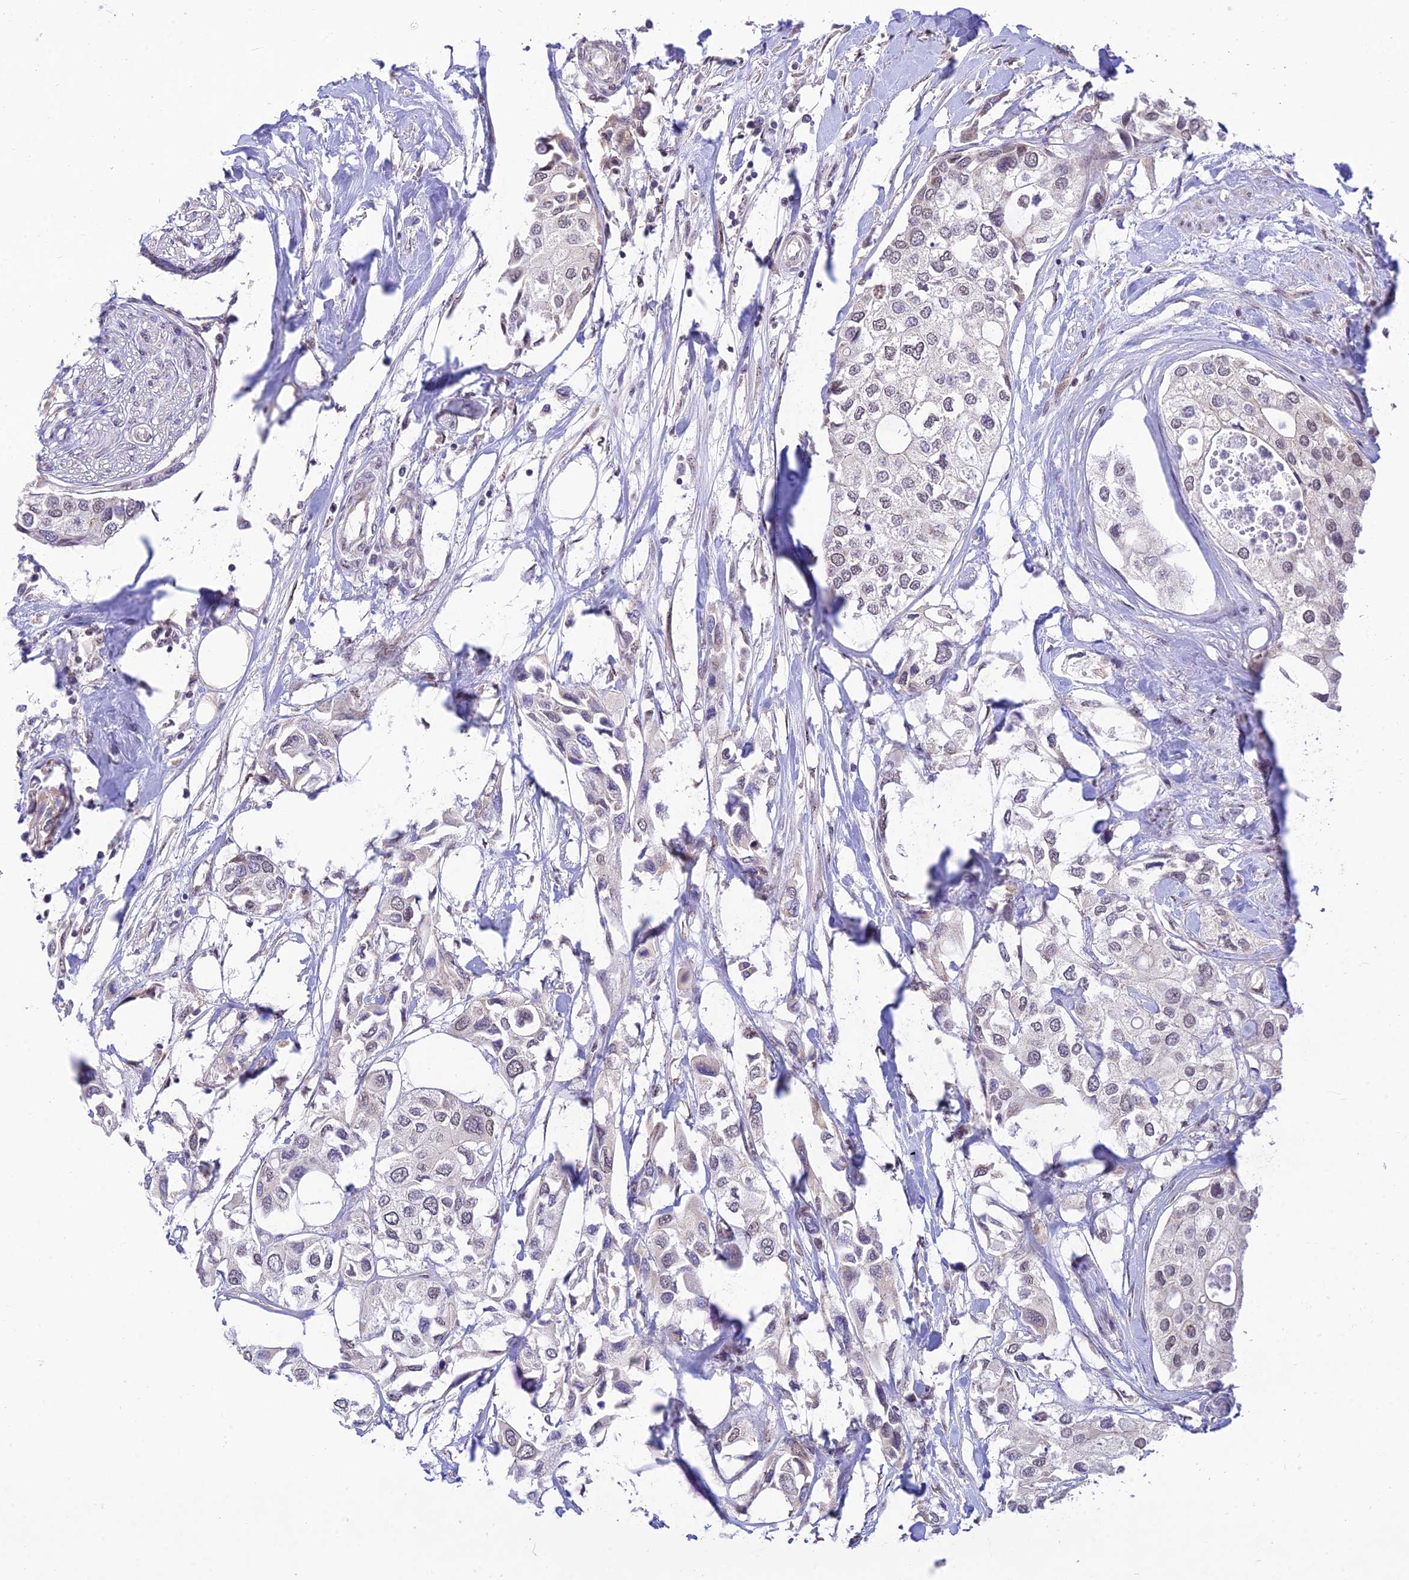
{"staining": {"intensity": "weak", "quantity": "<25%", "location": "nuclear"}, "tissue": "urothelial cancer", "cell_type": "Tumor cells", "image_type": "cancer", "snomed": [{"axis": "morphology", "description": "Urothelial carcinoma, High grade"}, {"axis": "topography", "description": "Urinary bladder"}], "caption": "A high-resolution micrograph shows IHC staining of urothelial cancer, which reveals no significant expression in tumor cells. (Immunohistochemistry (ihc), brightfield microscopy, high magnification).", "gene": "MICOS13", "patient": {"sex": "male", "age": 64}}